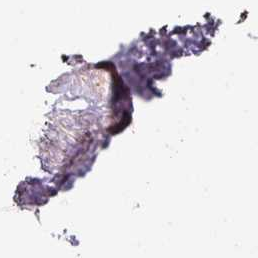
{"staining": {"intensity": "moderate", "quantity": ">75%", "location": "nuclear"}, "tissue": "cervix", "cell_type": "Squamous epithelial cells", "image_type": "normal", "snomed": [{"axis": "morphology", "description": "Normal tissue, NOS"}, {"axis": "topography", "description": "Cervix"}], "caption": "DAB (3,3'-diaminobenzidine) immunohistochemical staining of normal human cervix shows moderate nuclear protein positivity in approximately >75% of squamous epithelial cells.", "gene": "U2AF2", "patient": {"sex": "female", "age": 37}}